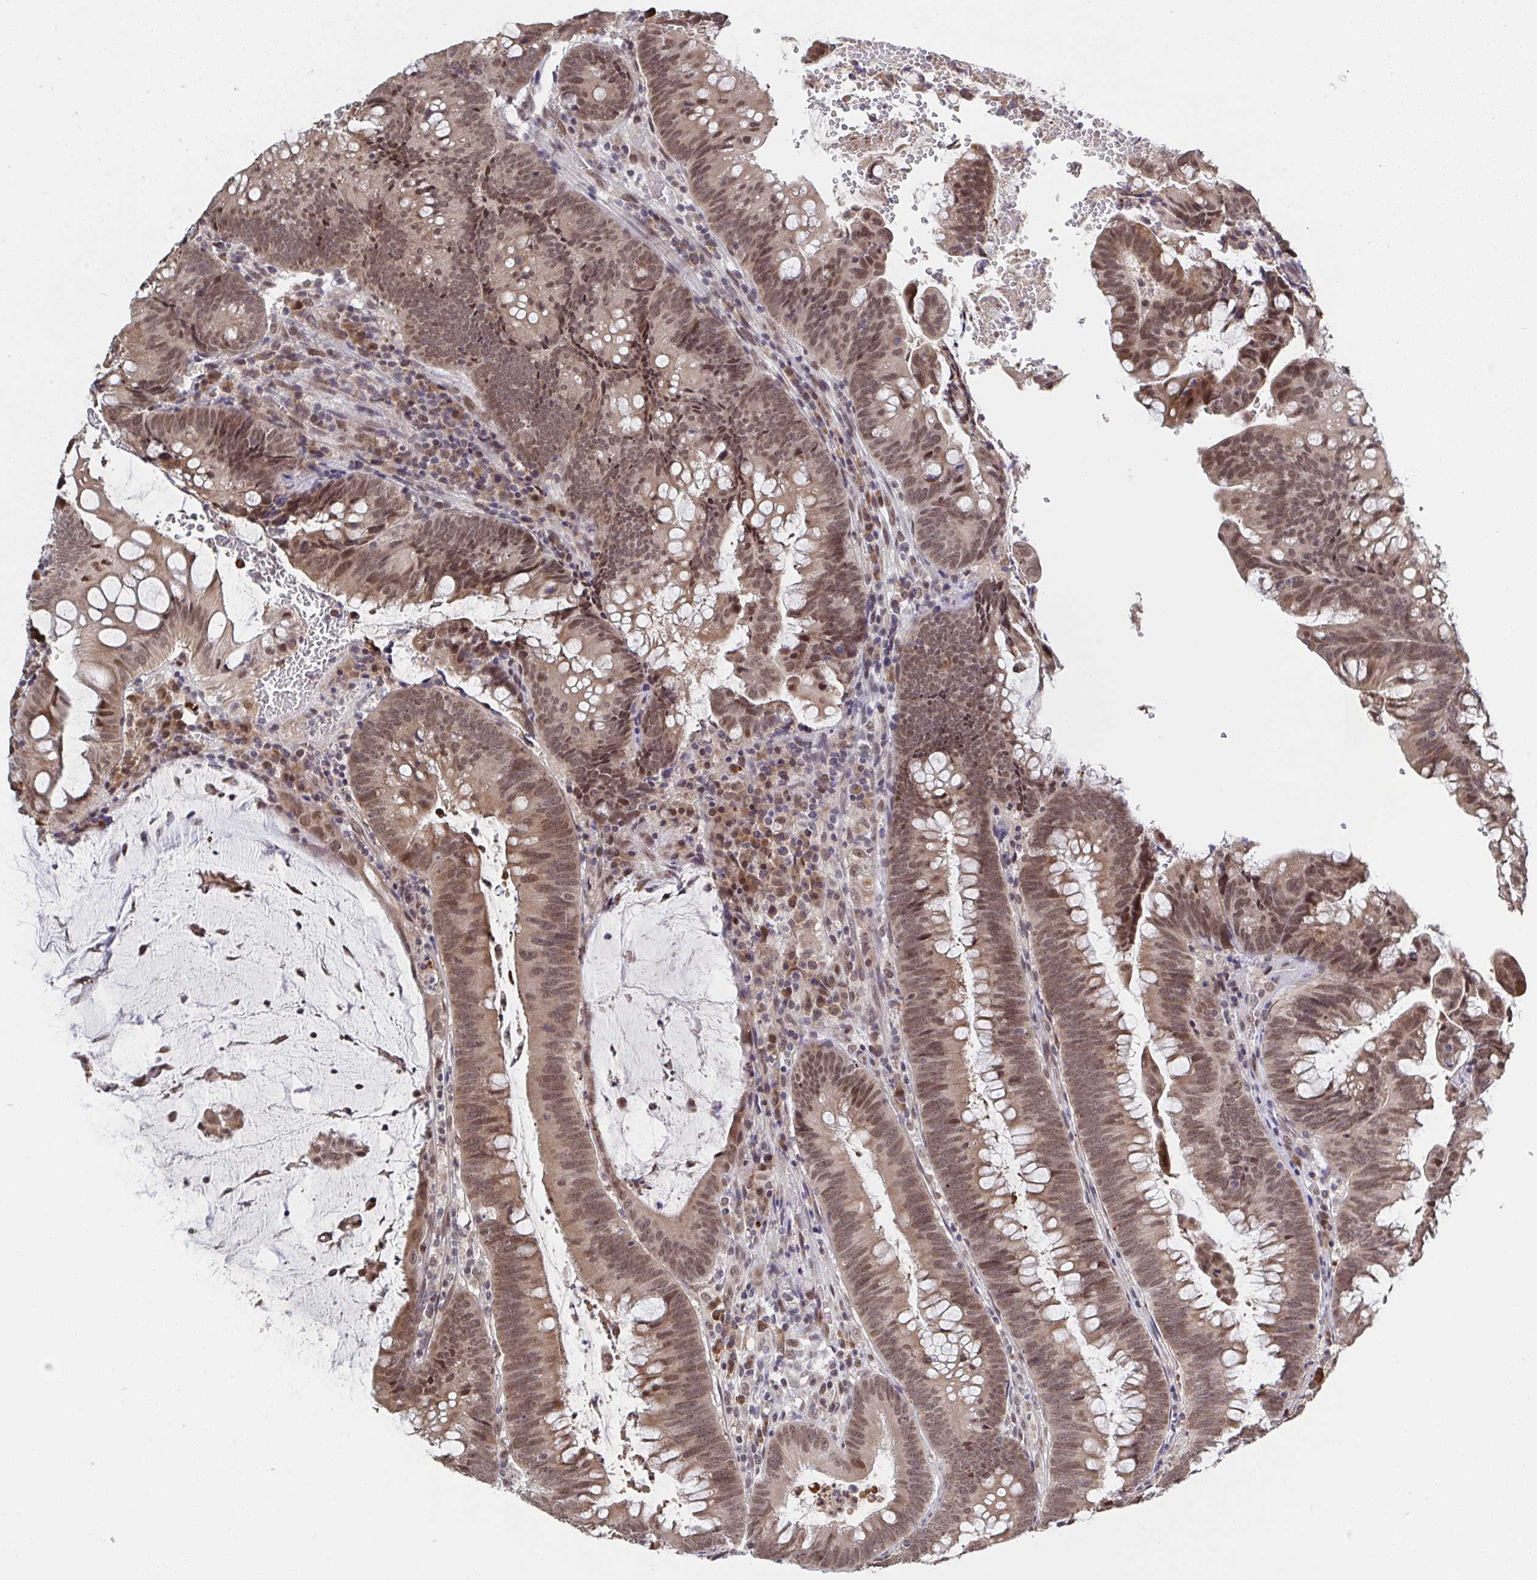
{"staining": {"intensity": "moderate", "quantity": ">75%", "location": "nuclear"}, "tissue": "colorectal cancer", "cell_type": "Tumor cells", "image_type": "cancer", "snomed": [{"axis": "morphology", "description": "Adenocarcinoma, NOS"}, {"axis": "topography", "description": "Colon"}], "caption": "Protein expression analysis of human adenocarcinoma (colorectal) reveals moderate nuclear expression in about >75% of tumor cells.", "gene": "JMJD1C", "patient": {"sex": "male", "age": 62}}